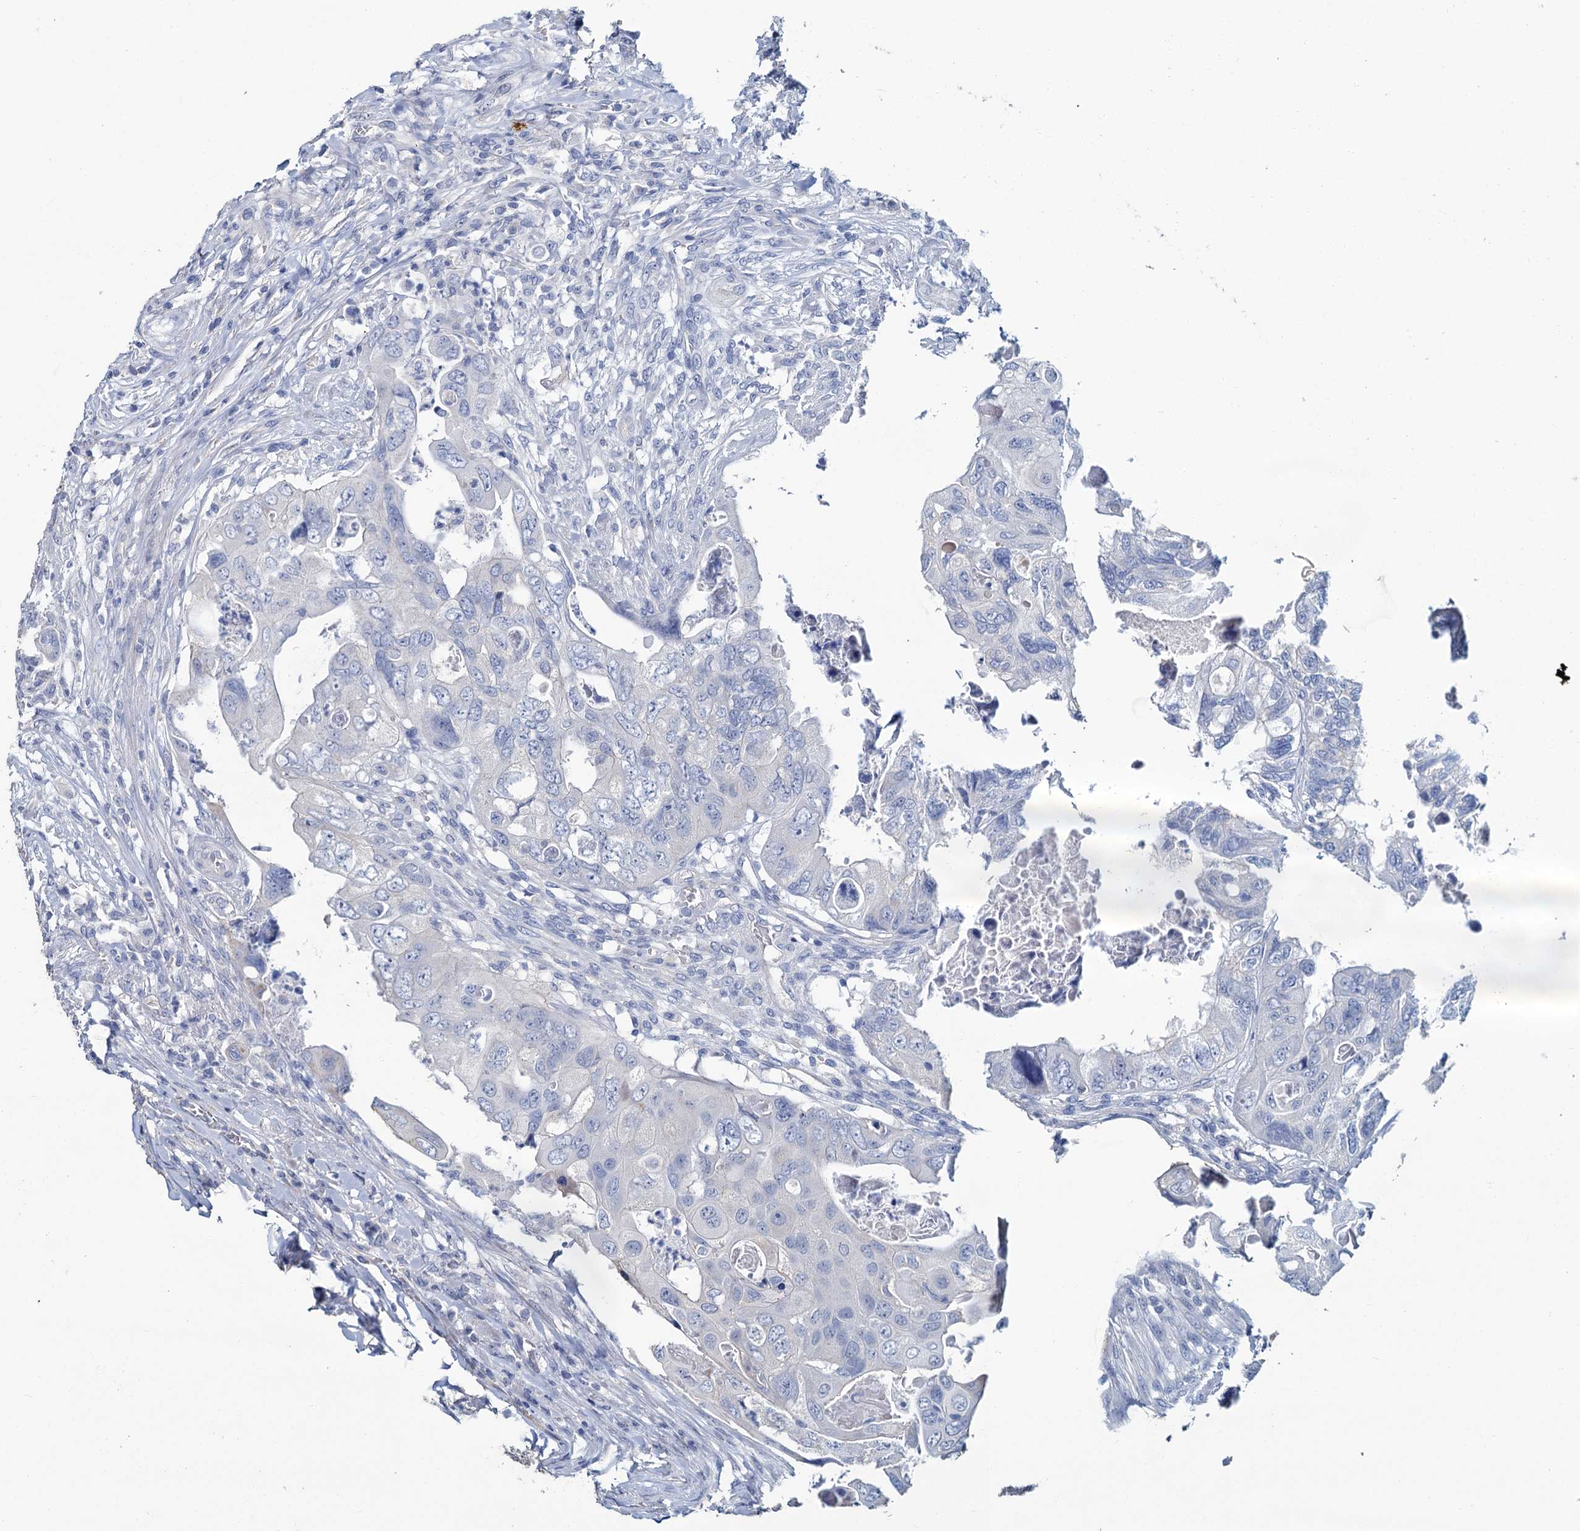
{"staining": {"intensity": "negative", "quantity": "none", "location": "none"}, "tissue": "colorectal cancer", "cell_type": "Tumor cells", "image_type": "cancer", "snomed": [{"axis": "morphology", "description": "Adenocarcinoma, NOS"}, {"axis": "topography", "description": "Rectum"}], "caption": "There is no significant staining in tumor cells of colorectal adenocarcinoma.", "gene": "SNCB", "patient": {"sex": "male", "age": 63}}